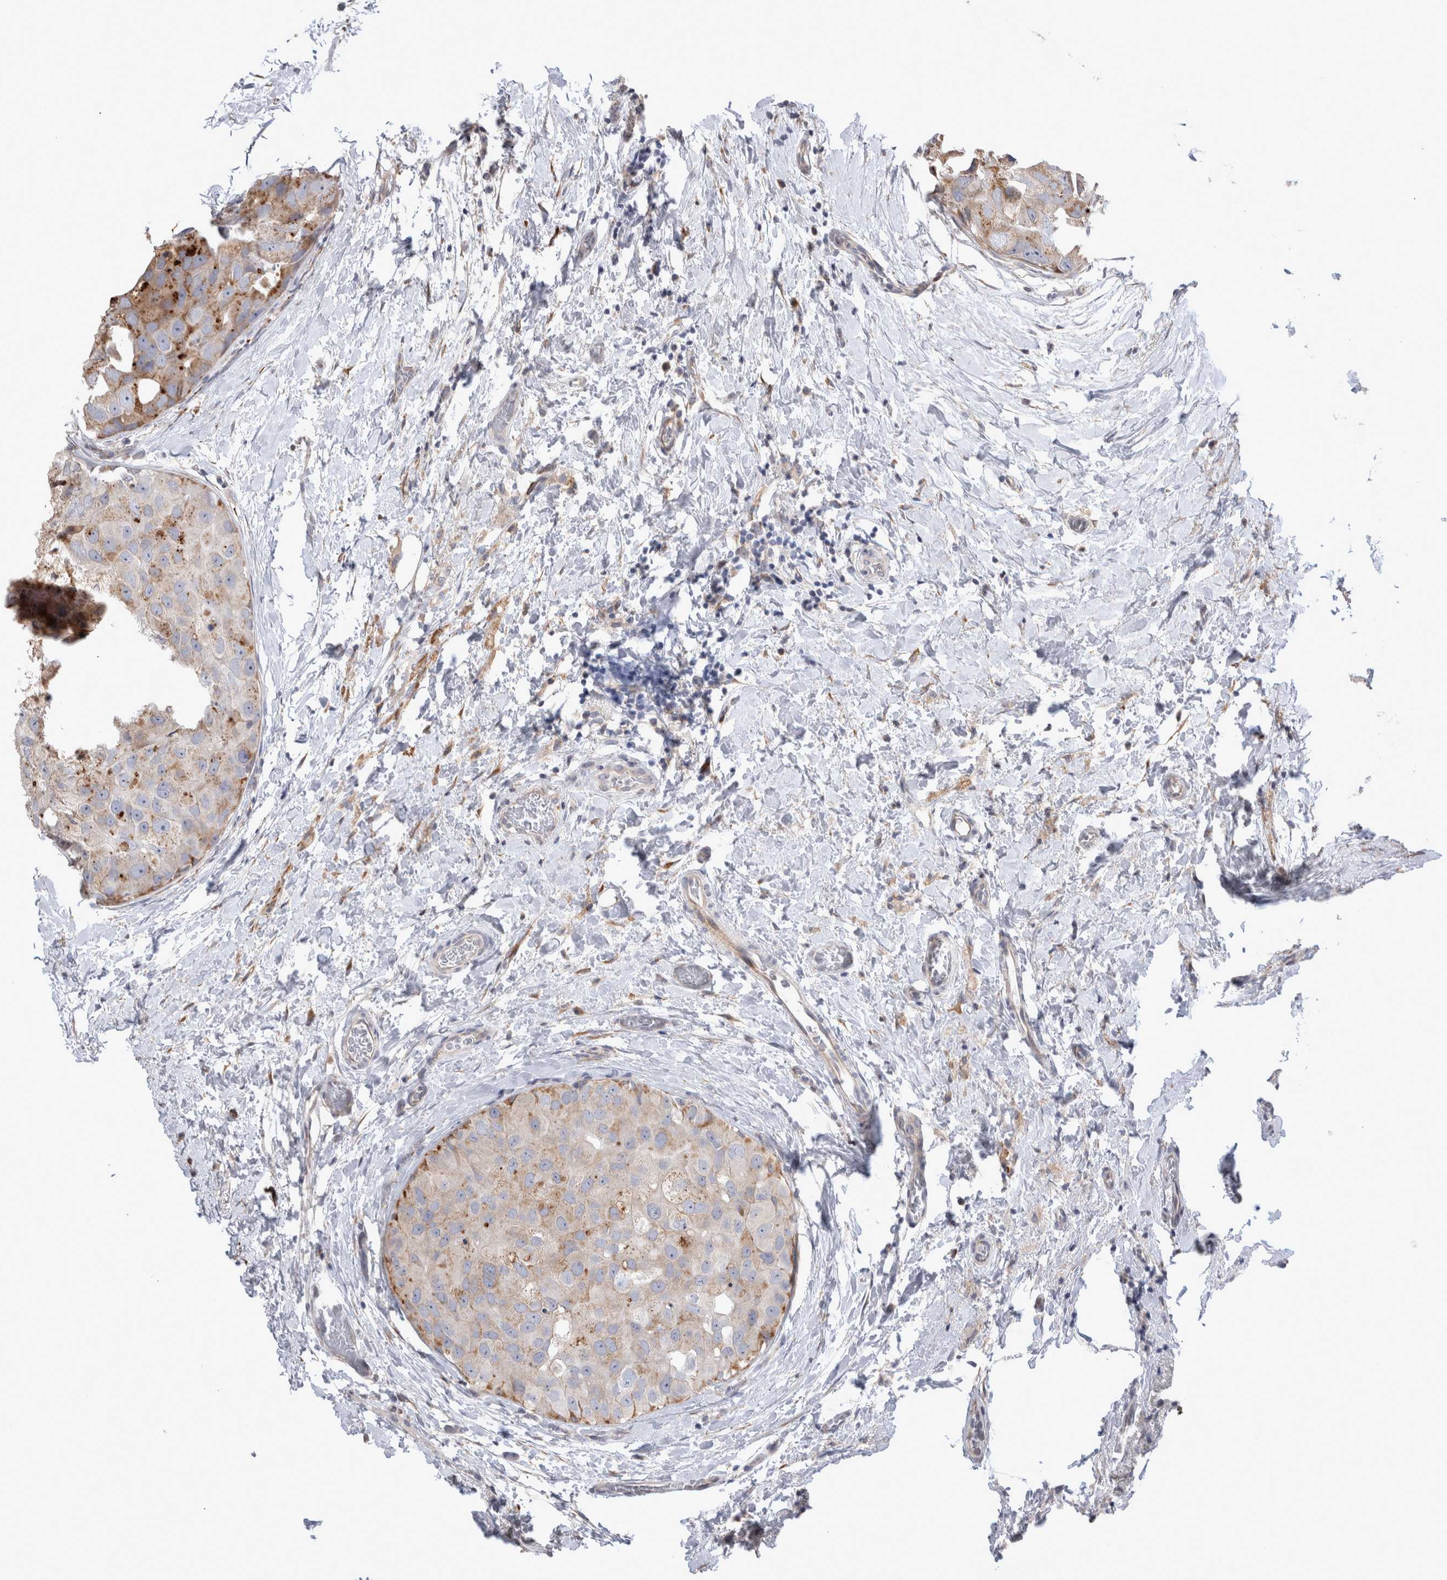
{"staining": {"intensity": "weak", "quantity": ">75%", "location": "cytoplasmic/membranous"}, "tissue": "breast cancer", "cell_type": "Tumor cells", "image_type": "cancer", "snomed": [{"axis": "morphology", "description": "Duct carcinoma"}, {"axis": "topography", "description": "Breast"}], "caption": "Brown immunohistochemical staining in human invasive ductal carcinoma (breast) reveals weak cytoplasmic/membranous positivity in approximately >75% of tumor cells.", "gene": "TRMT9B", "patient": {"sex": "female", "age": 62}}